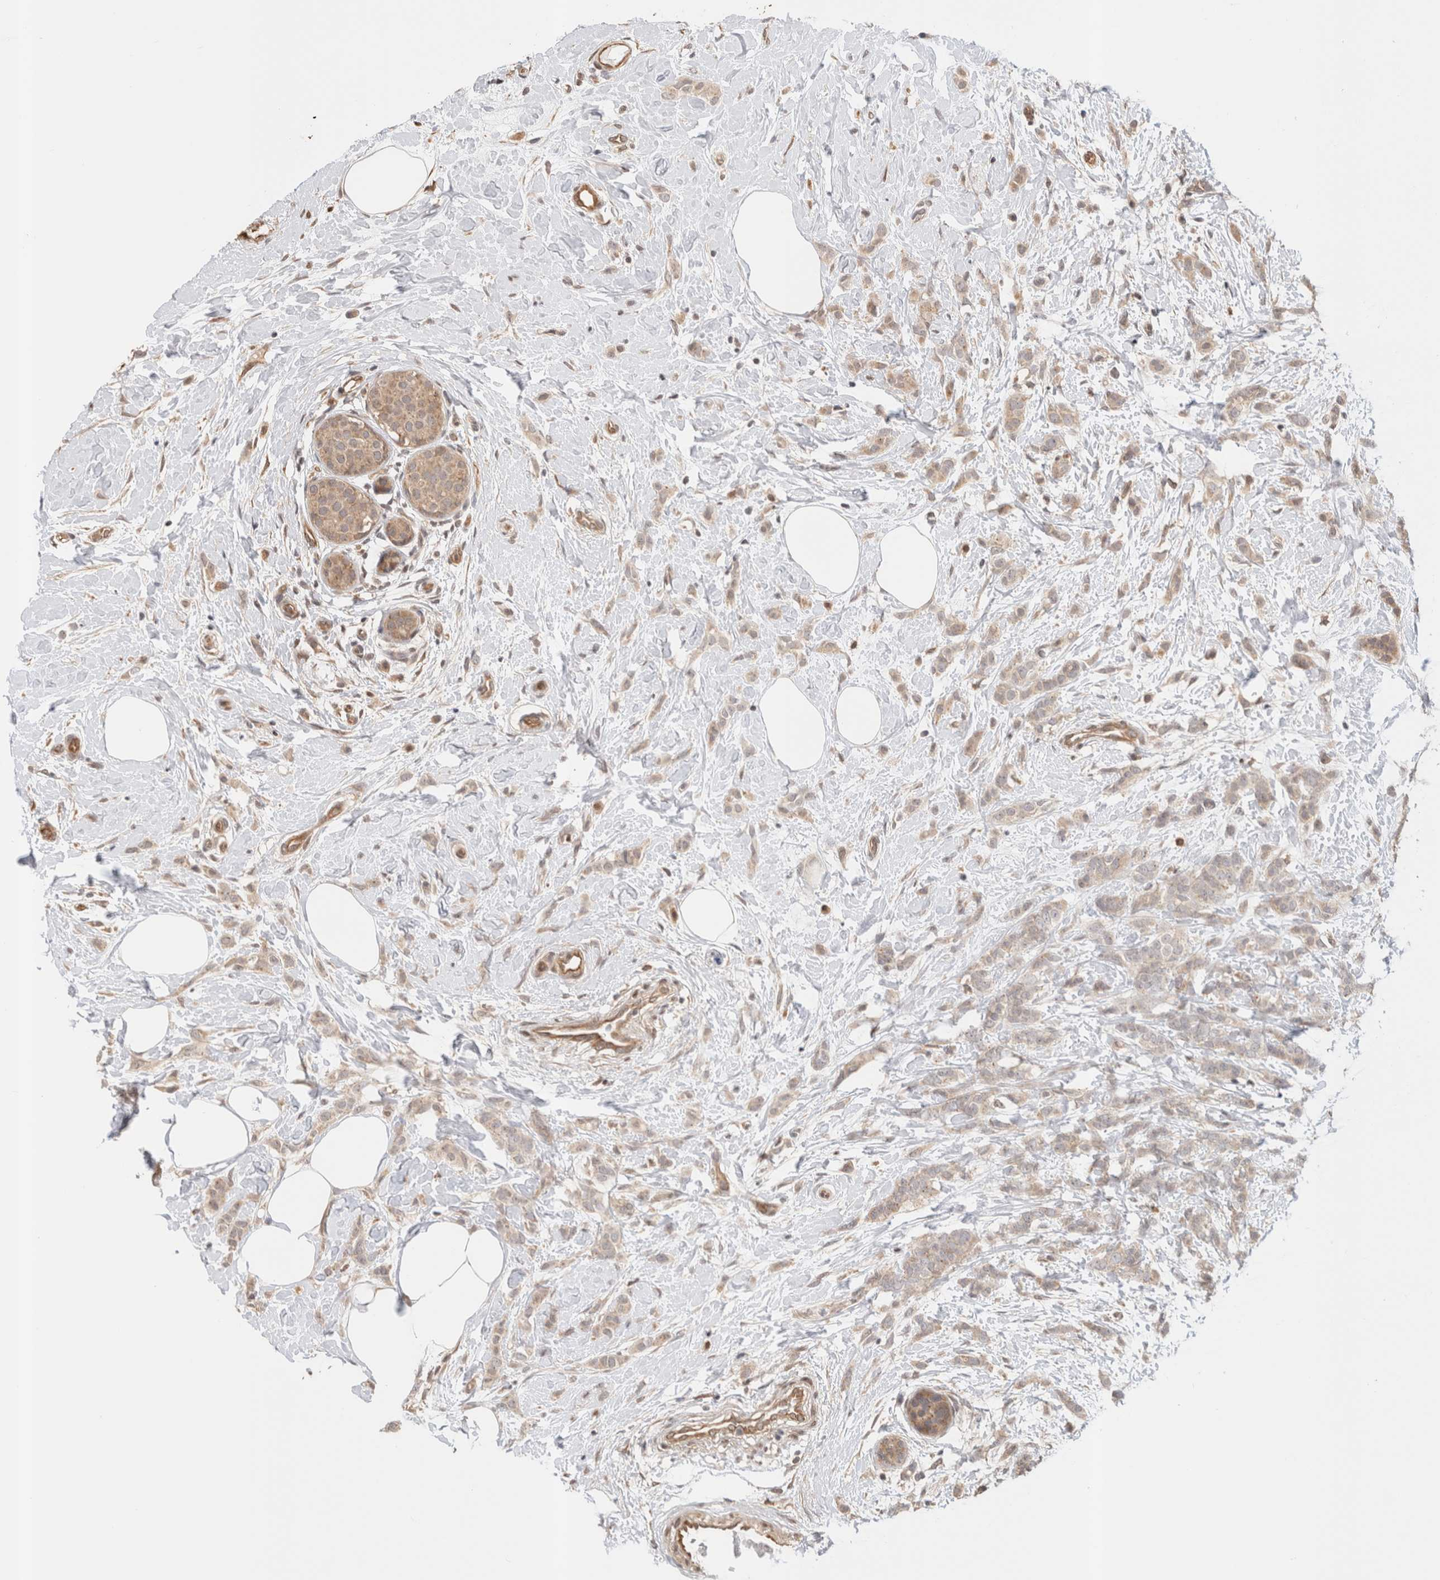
{"staining": {"intensity": "weak", "quantity": ">75%", "location": "cytoplasmic/membranous"}, "tissue": "breast cancer", "cell_type": "Tumor cells", "image_type": "cancer", "snomed": [{"axis": "morphology", "description": "Lobular carcinoma, in situ"}, {"axis": "morphology", "description": "Lobular carcinoma"}, {"axis": "topography", "description": "Breast"}], "caption": "Lobular carcinoma (breast) was stained to show a protein in brown. There is low levels of weak cytoplasmic/membranous positivity in approximately >75% of tumor cells.", "gene": "OTUD6B", "patient": {"sex": "female", "age": 41}}